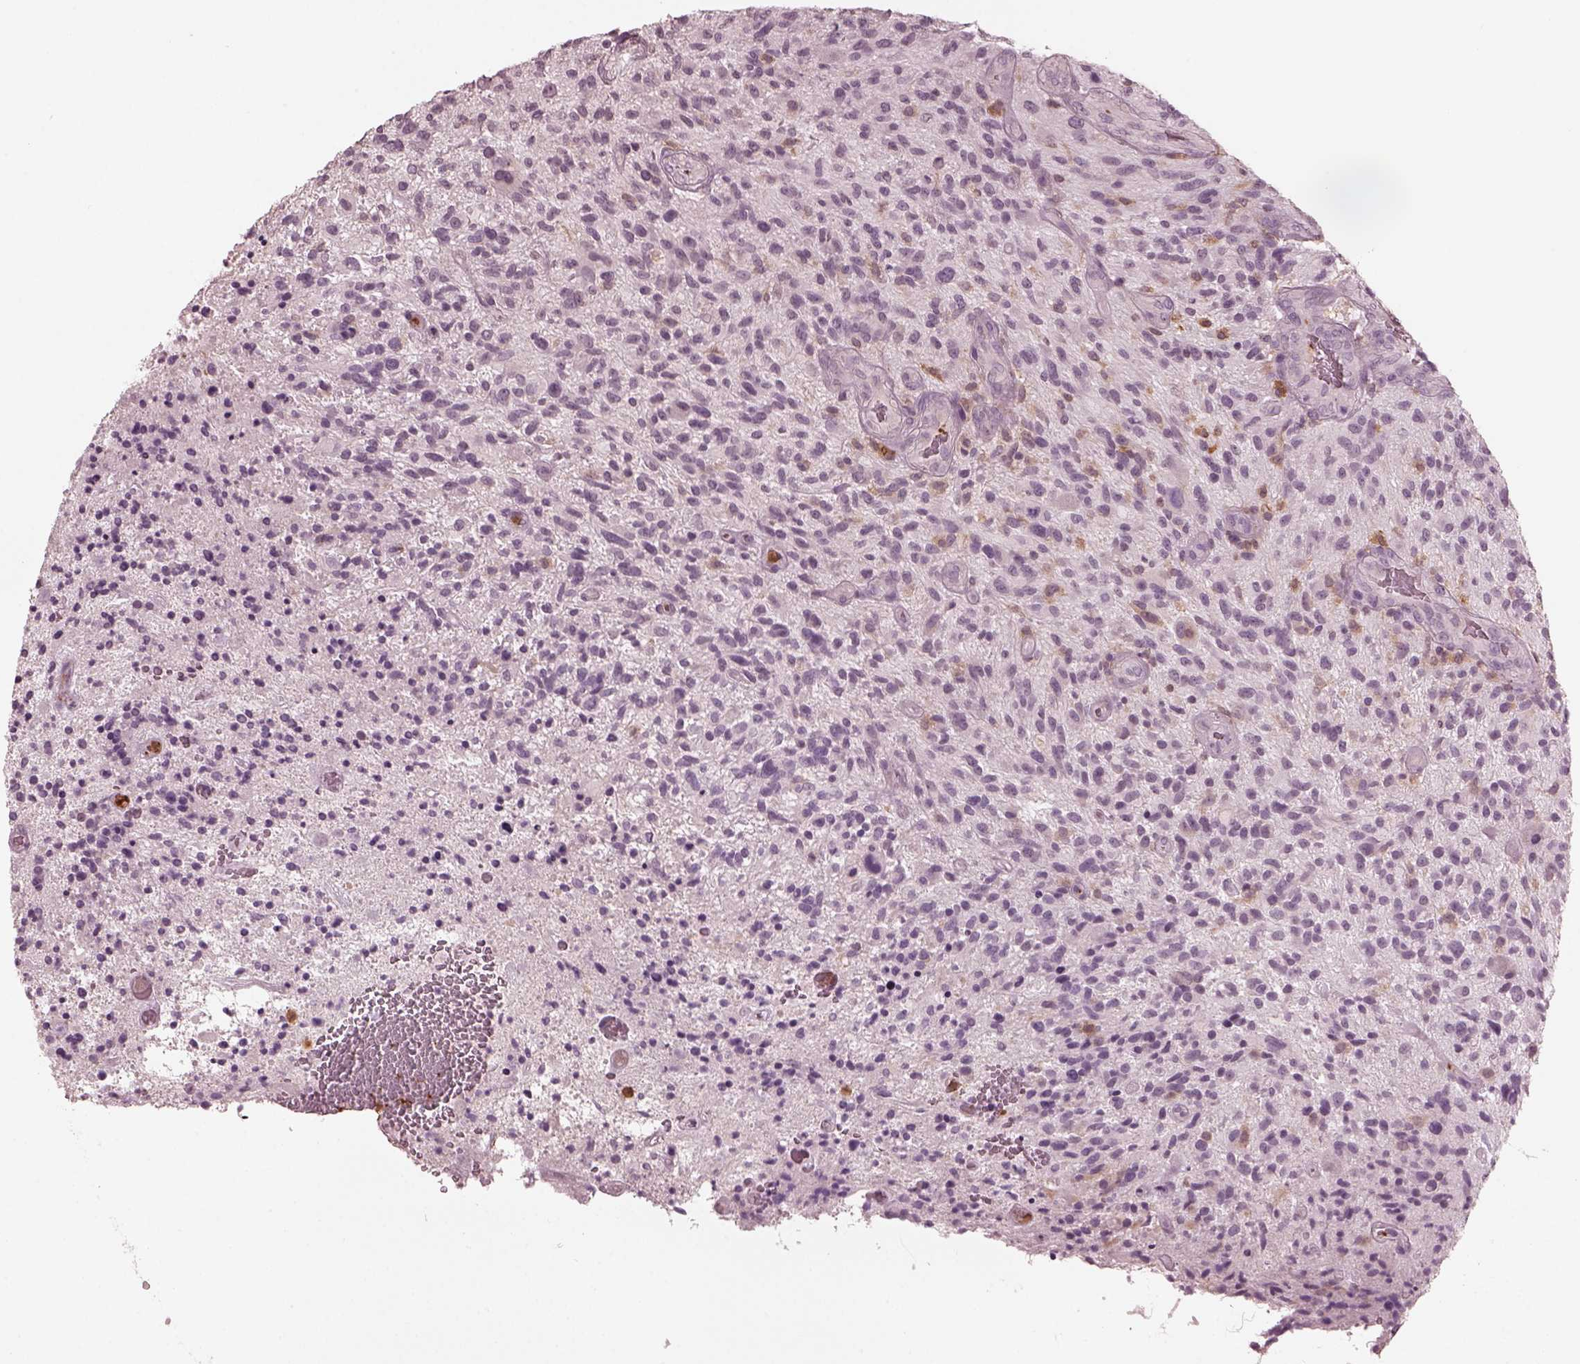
{"staining": {"intensity": "negative", "quantity": "none", "location": "none"}, "tissue": "glioma", "cell_type": "Tumor cells", "image_type": "cancer", "snomed": [{"axis": "morphology", "description": "Glioma, malignant, High grade"}, {"axis": "topography", "description": "Brain"}], "caption": "High-grade glioma (malignant) stained for a protein using immunohistochemistry reveals no staining tumor cells.", "gene": "PSTPIP2", "patient": {"sex": "male", "age": 47}}